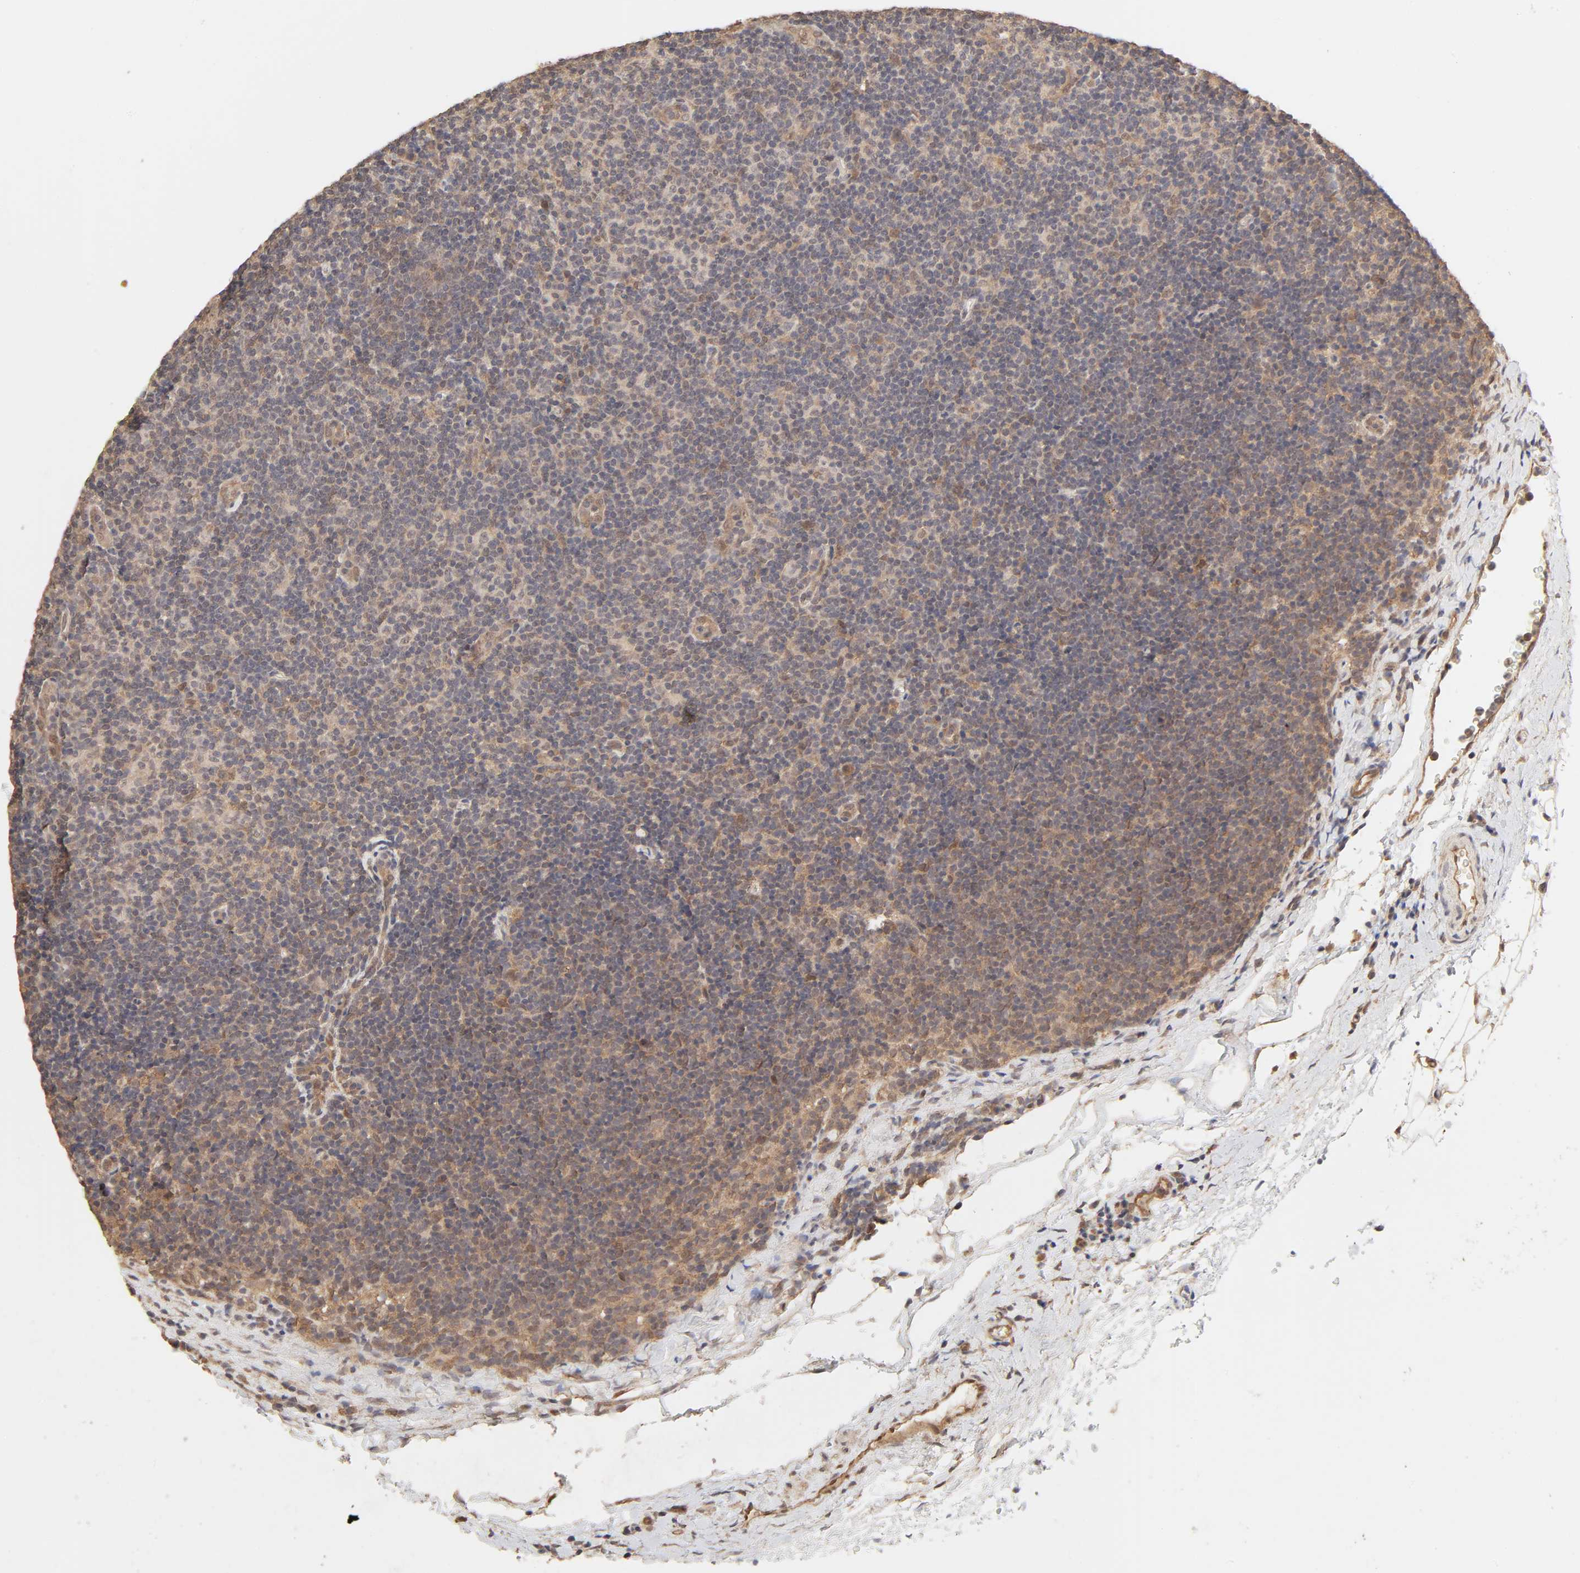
{"staining": {"intensity": "moderate", "quantity": ">75%", "location": "cytoplasmic/membranous"}, "tissue": "lymphoma", "cell_type": "Tumor cells", "image_type": "cancer", "snomed": [{"axis": "morphology", "description": "Malignant lymphoma, non-Hodgkin's type, Low grade"}, {"axis": "topography", "description": "Lymph node"}], "caption": "A photomicrograph showing moderate cytoplasmic/membranous staining in about >75% of tumor cells in lymphoma, as visualized by brown immunohistochemical staining.", "gene": "MAPK1", "patient": {"sex": "male", "age": 70}}